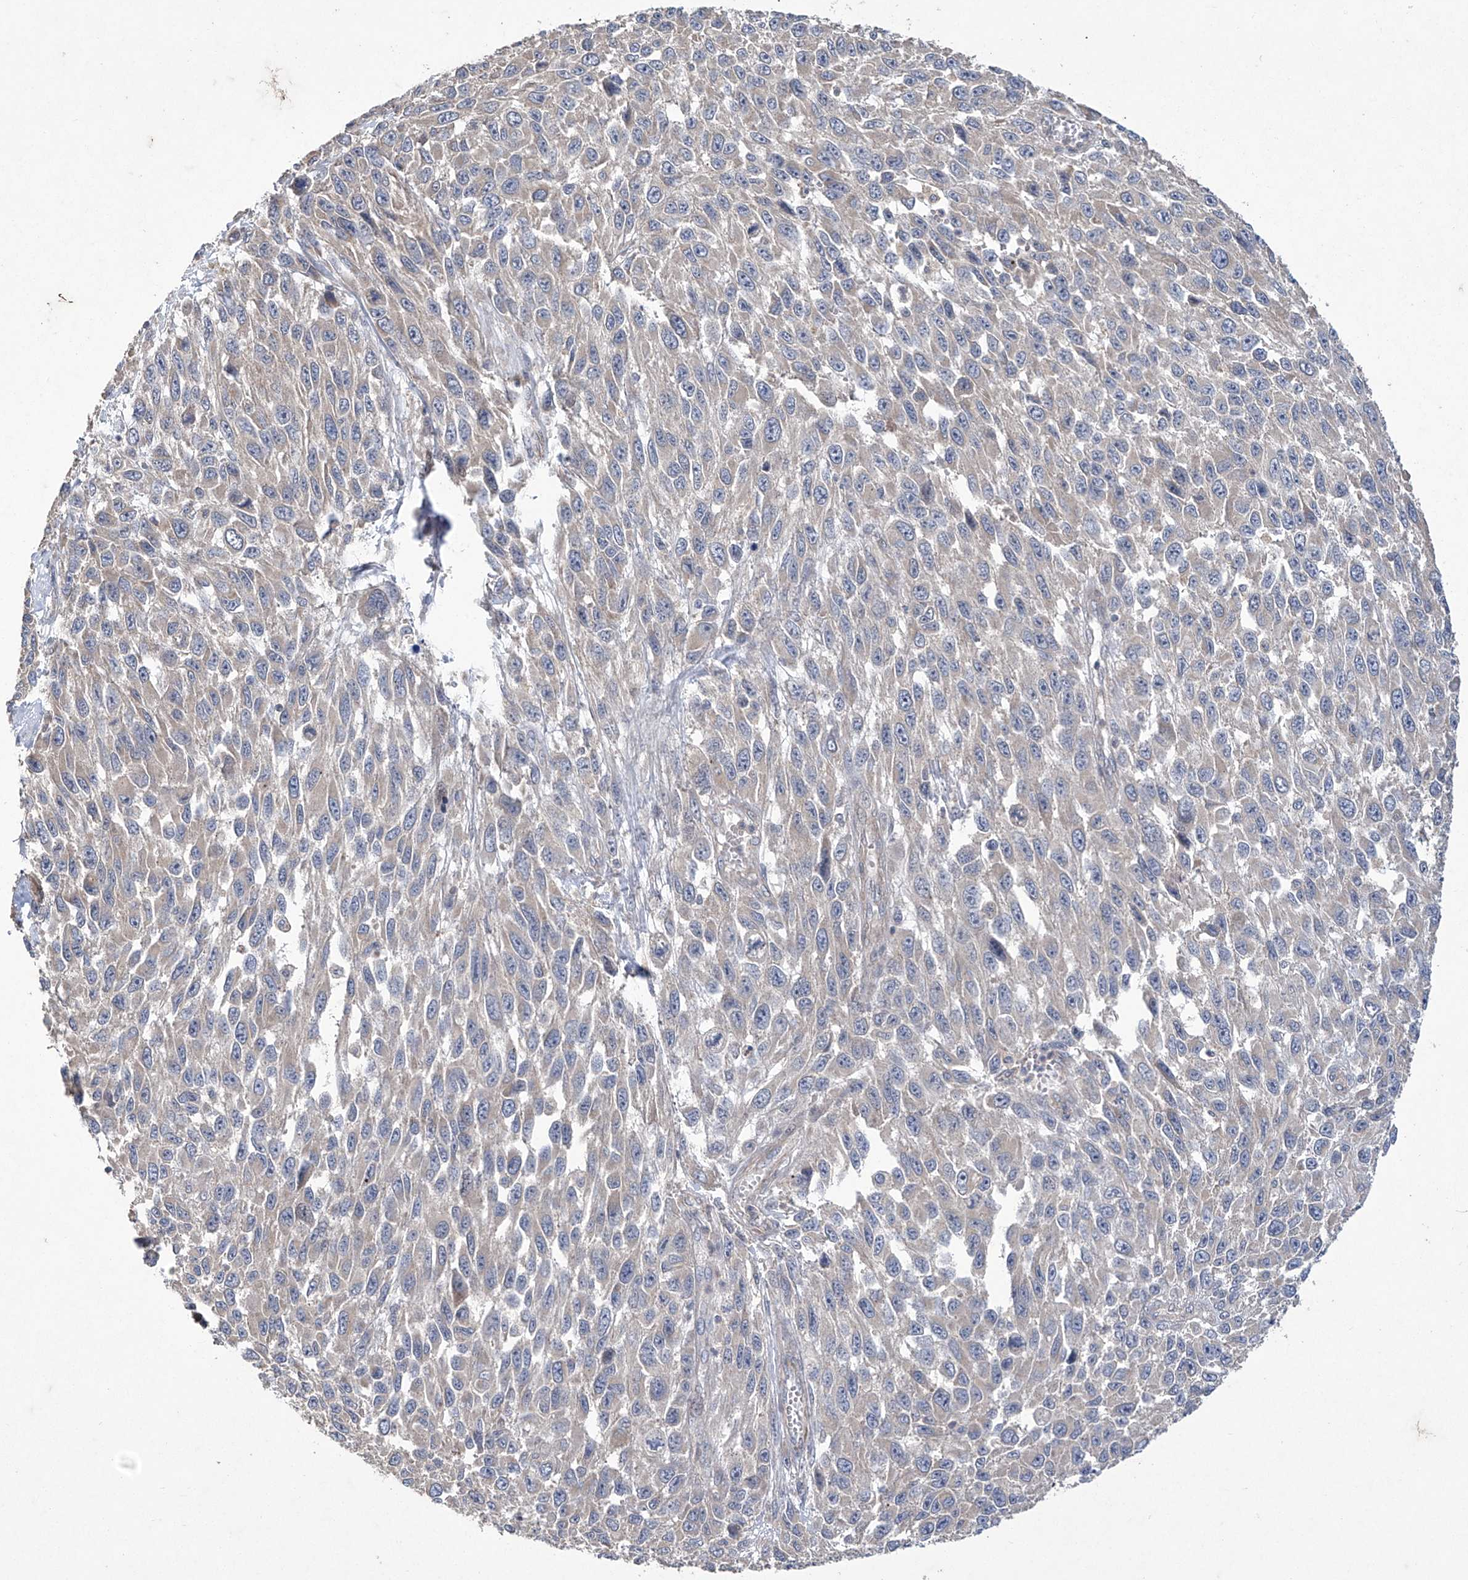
{"staining": {"intensity": "negative", "quantity": "none", "location": "none"}, "tissue": "melanoma", "cell_type": "Tumor cells", "image_type": "cancer", "snomed": [{"axis": "morphology", "description": "Malignant melanoma, NOS"}, {"axis": "topography", "description": "Skin"}], "caption": "Tumor cells show no significant expression in malignant melanoma. (DAB immunohistochemistry with hematoxylin counter stain).", "gene": "TRIM60", "patient": {"sex": "female", "age": 96}}